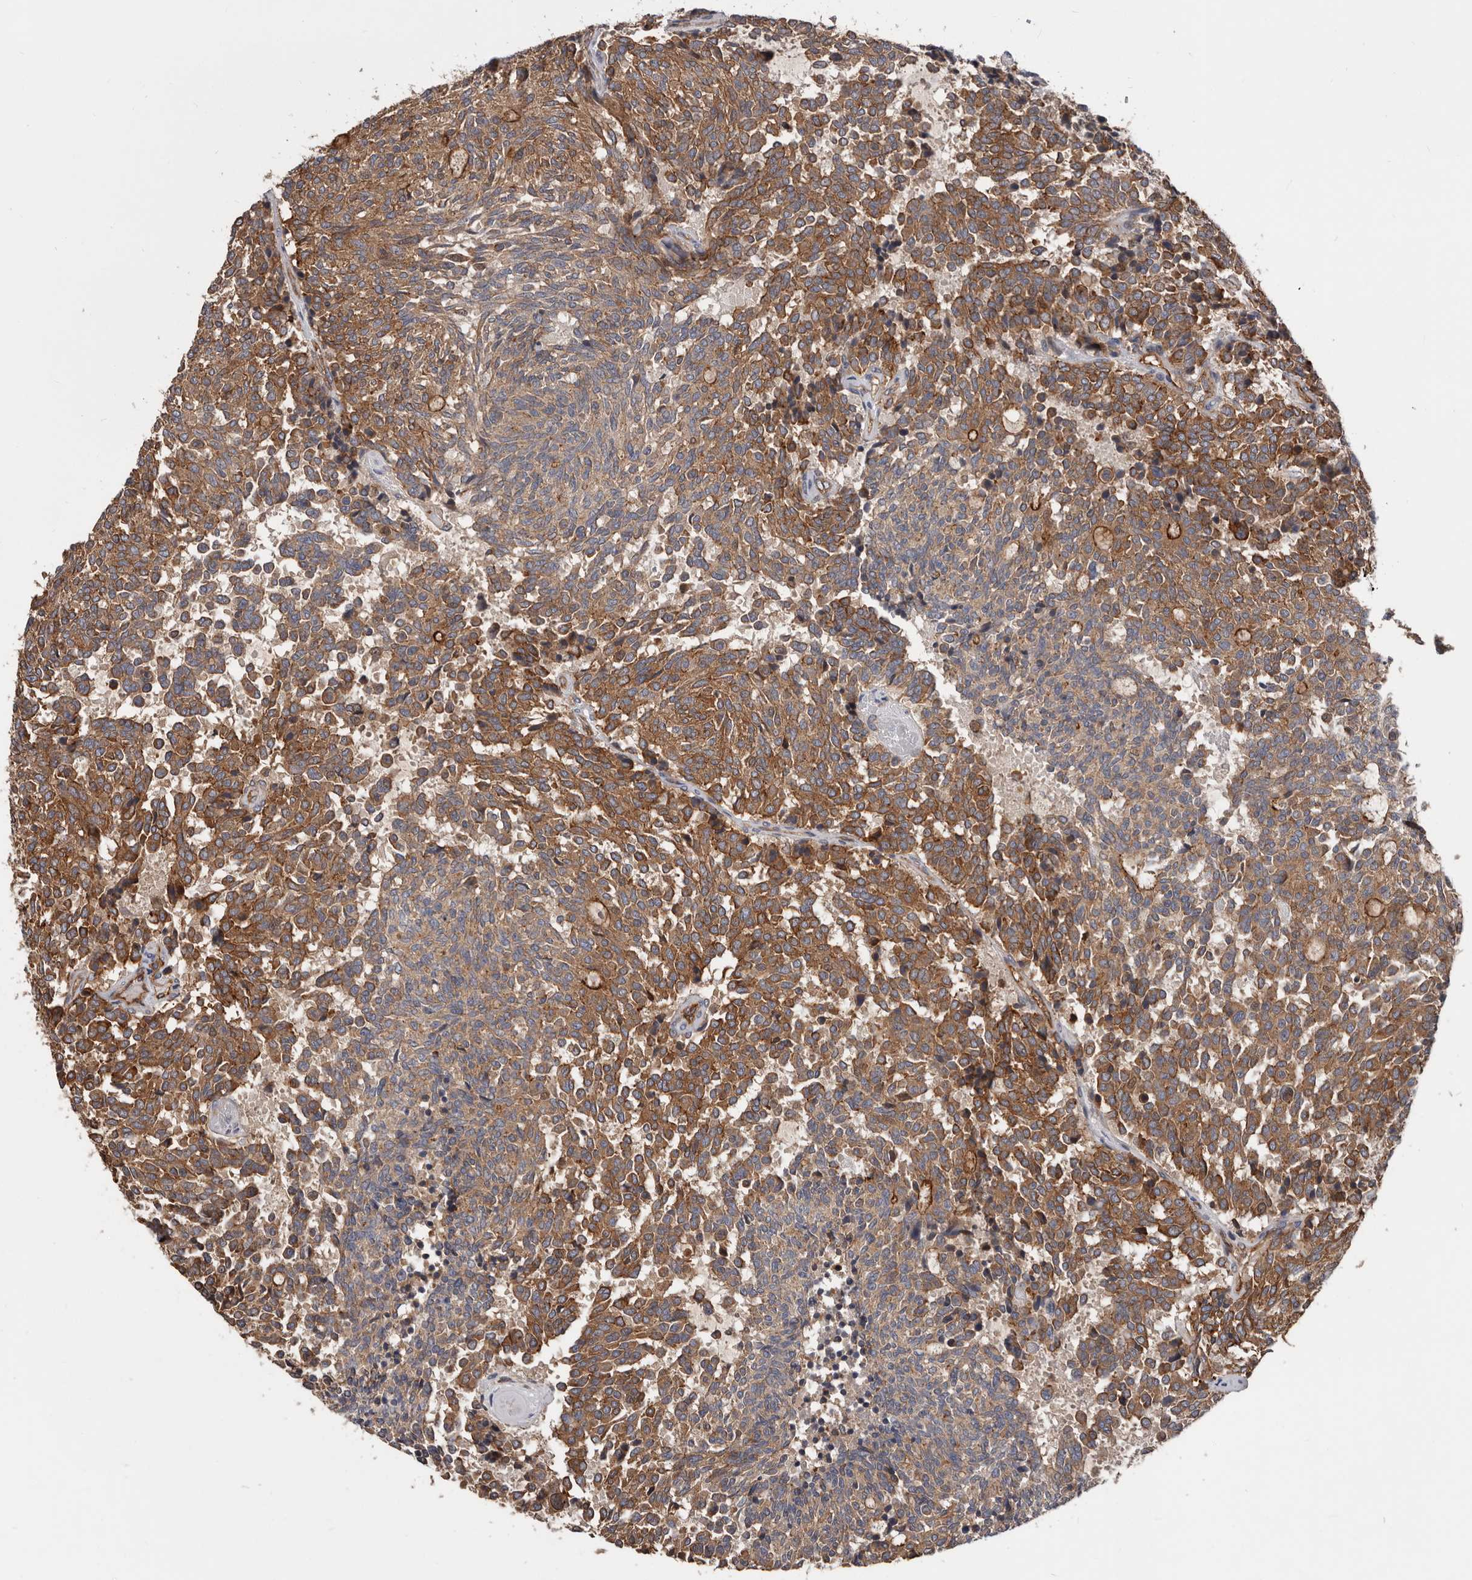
{"staining": {"intensity": "moderate", "quantity": ">75%", "location": "cytoplasmic/membranous"}, "tissue": "carcinoid", "cell_type": "Tumor cells", "image_type": "cancer", "snomed": [{"axis": "morphology", "description": "Carcinoid, malignant, NOS"}, {"axis": "topography", "description": "Pancreas"}], "caption": "Carcinoid (malignant) tissue shows moderate cytoplasmic/membranous expression in about >75% of tumor cells Using DAB (3,3'-diaminobenzidine) (brown) and hematoxylin (blue) stains, captured at high magnification using brightfield microscopy.", "gene": "PNRC2", "patient": {"sex": "female", "age": 54}}